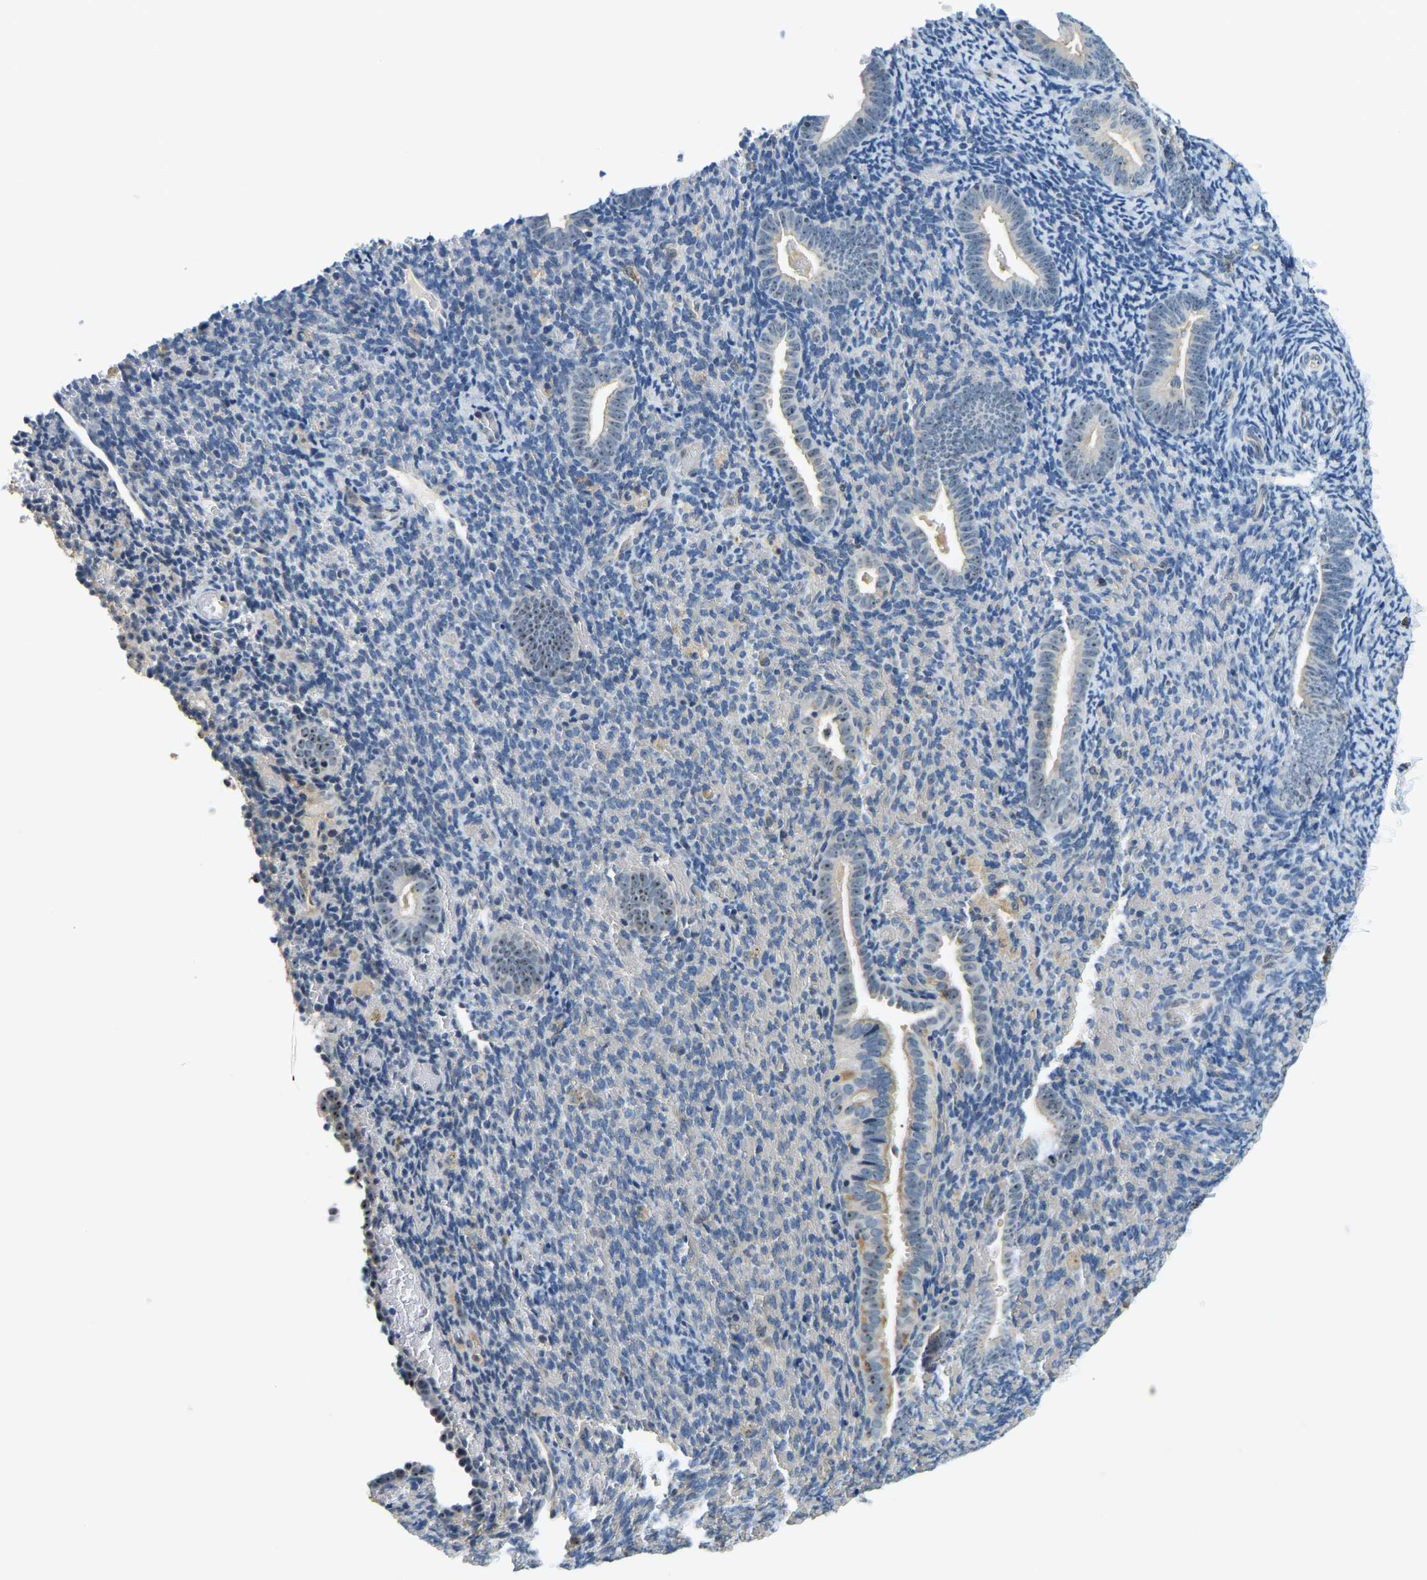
{"staining": {"intensity": "negative", "quantity": "none", "location": "none"}, "tissue": "endometrium", "cell_type": "Cells in endometrial stroma", "image_type": "normal", "snomed": [{"axis": "morphology", "description": "Normal tissue, NOS"}, {"axis": "topography", "description": "Endometrium"}], "caption": "There is no significant expression in cells in endometrial stroma of endometrium. The staining is performed using DAB (3,3'-diaminobenzidine) brown chromogen with nuclei counter-stained in using hematoxylin.", "gene": "RRP1", "patient": {"sex": "female", "age": 51}}